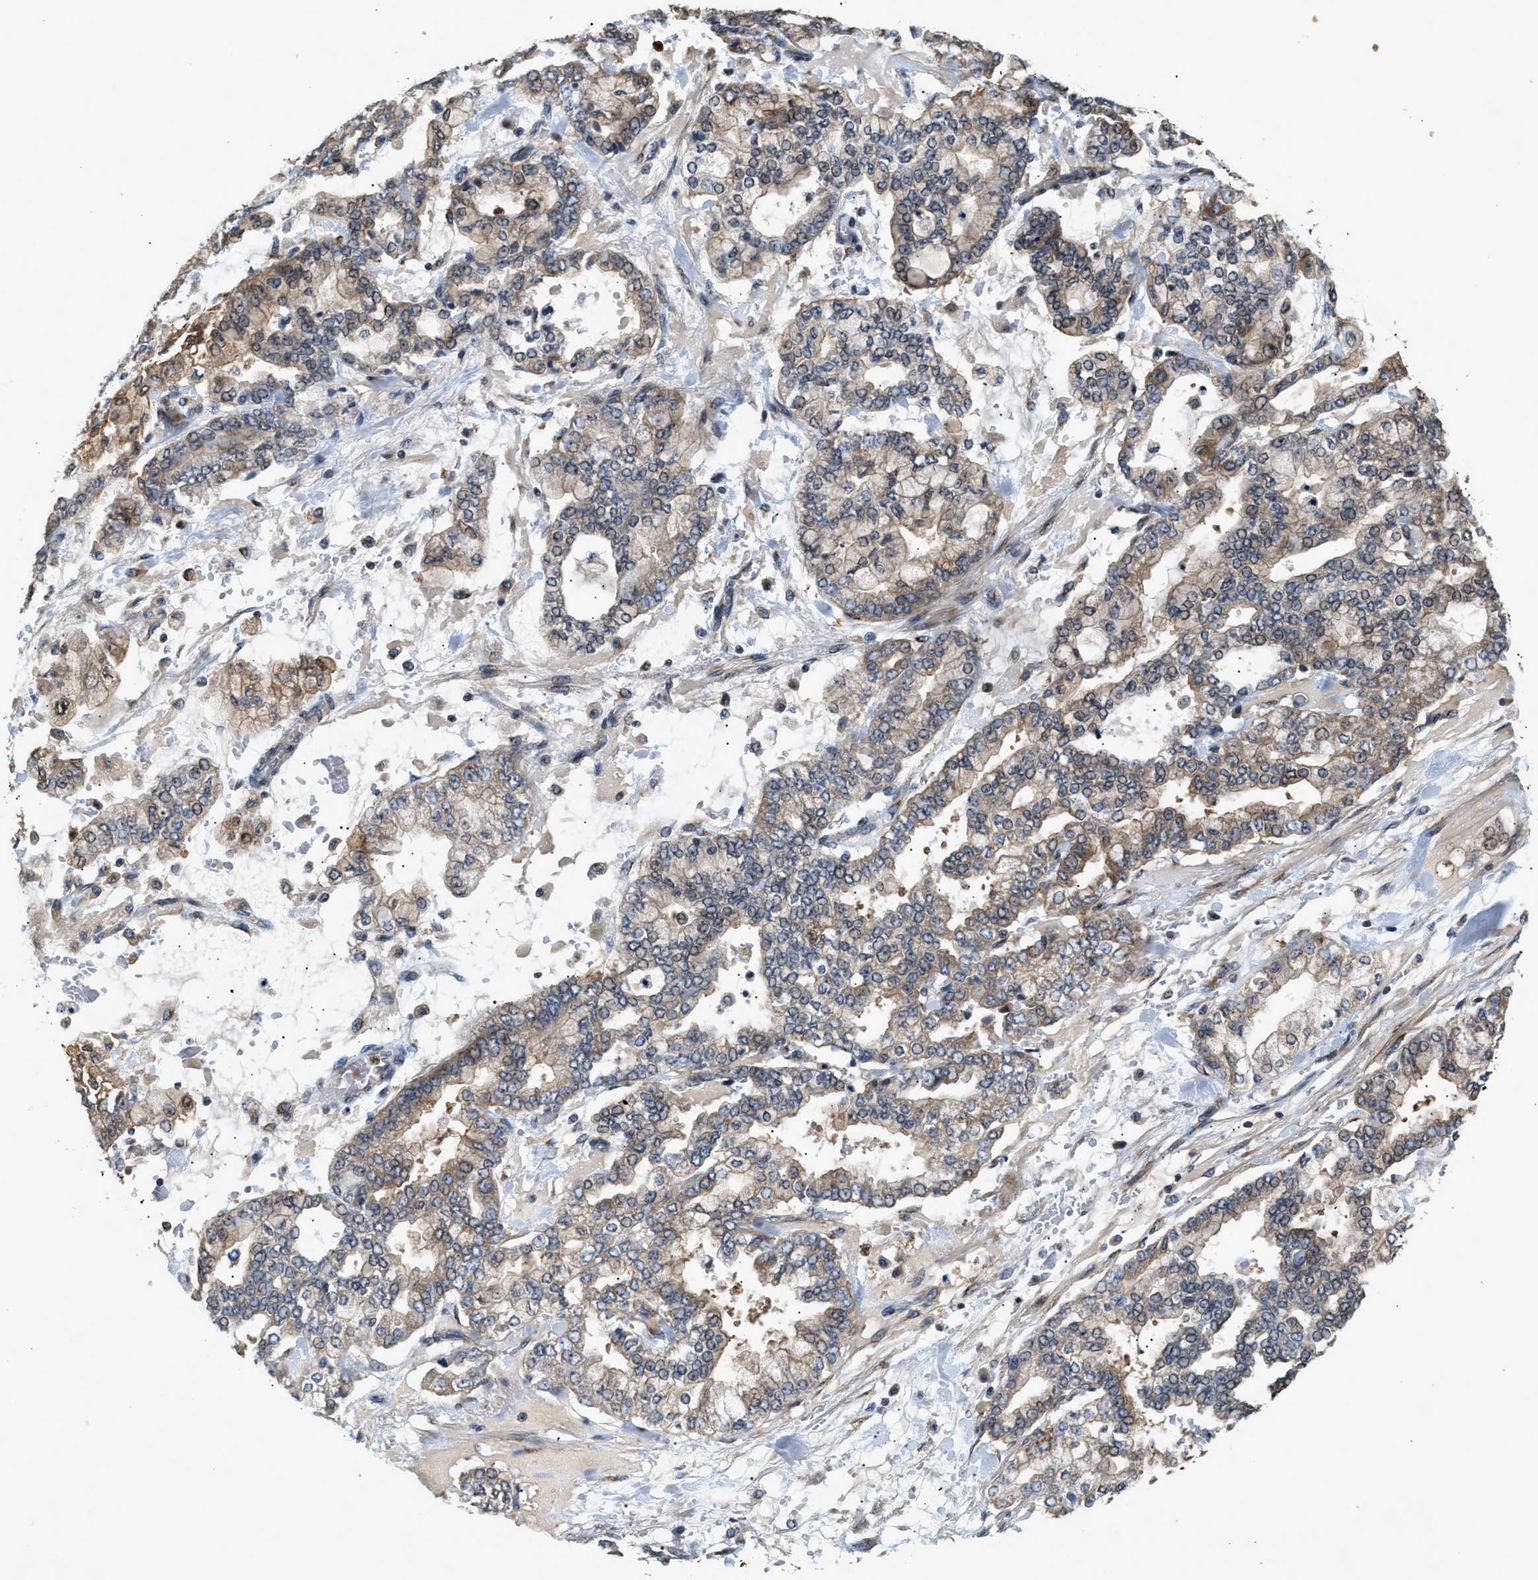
{"staining": {"intensity": "weak", "quantity": "25%-75%", "location": "cytoplasmic/membranous"}, "tissue": "stomach cancer", "cell_type": "Tumor cells", "image_type": "cancer", "snomed": [{"axis": "morphology", "description": "Normal tissue, NOS"}, {"axis": "morphology", "description": "Adenocarcinoma, NOS"}, {"axis": "topography", "description": "Stomach, upper"}, {"axis": "topography", "description": "Stomach"}], "caption": "DAB immunohistochemical staining of human stomach cancer (adenocarcinoma) reveals weak cytoplasmic/membranous protein expression in about 25%-75% of tumor cells.", "gene": "CHUK", "patient": {"sex": "male", "age": 76}}